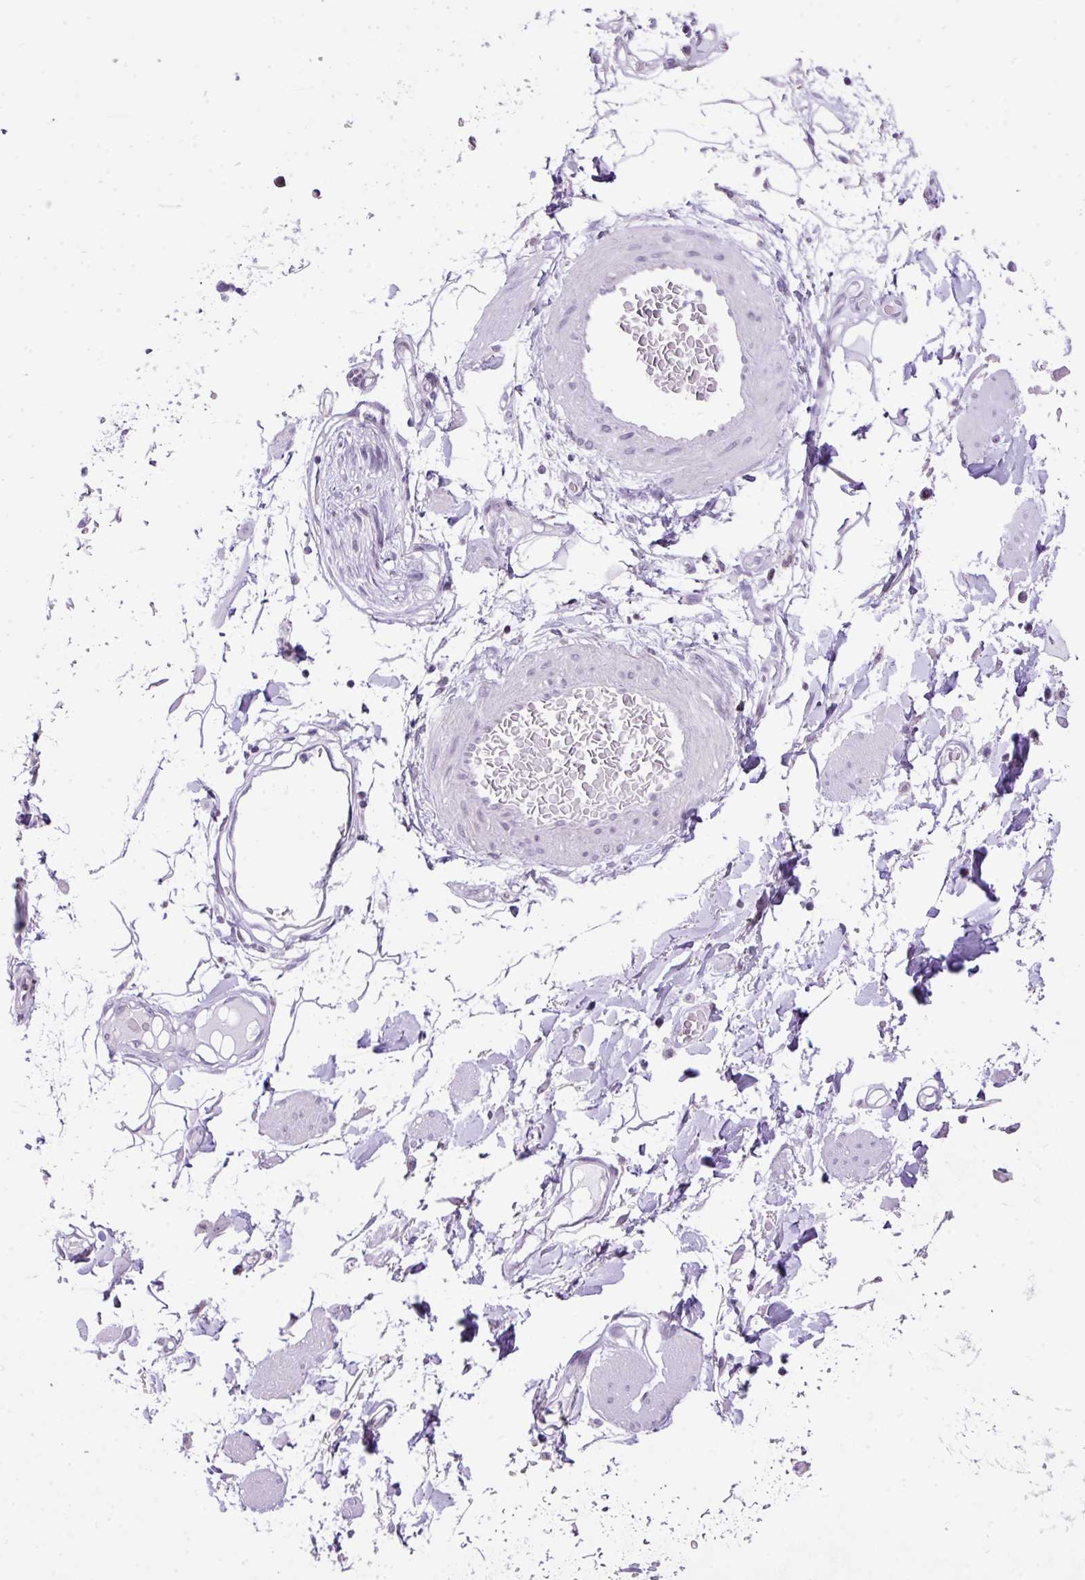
{"staining": {"intensity": "negative", "quantity": "none", "location": "none"}, "tissue": "adipose tissue", "cell_type": "Adipocytes", "image_type": "normal", "snomed": [{"axis": "morphology", "description": "Normal tissue, NOS"}, {"axis": "topography", "description": "Vulva"}, {"axis": "topography", "description": "Peripheral nerve tissue"}], "caption": "Immunohistochemical staining of benign adipose tissue exhibits no significant positivity in adipocytes. Brightfield microscopy of immunohistochemistry (IHC) stained with DAB (3,3'-diaminobenzidine) (brown) and hematoxylin (blue), captured at high magnification.", "gene": "CCDC137", "patient": {"sex": "female", "age": 68}}